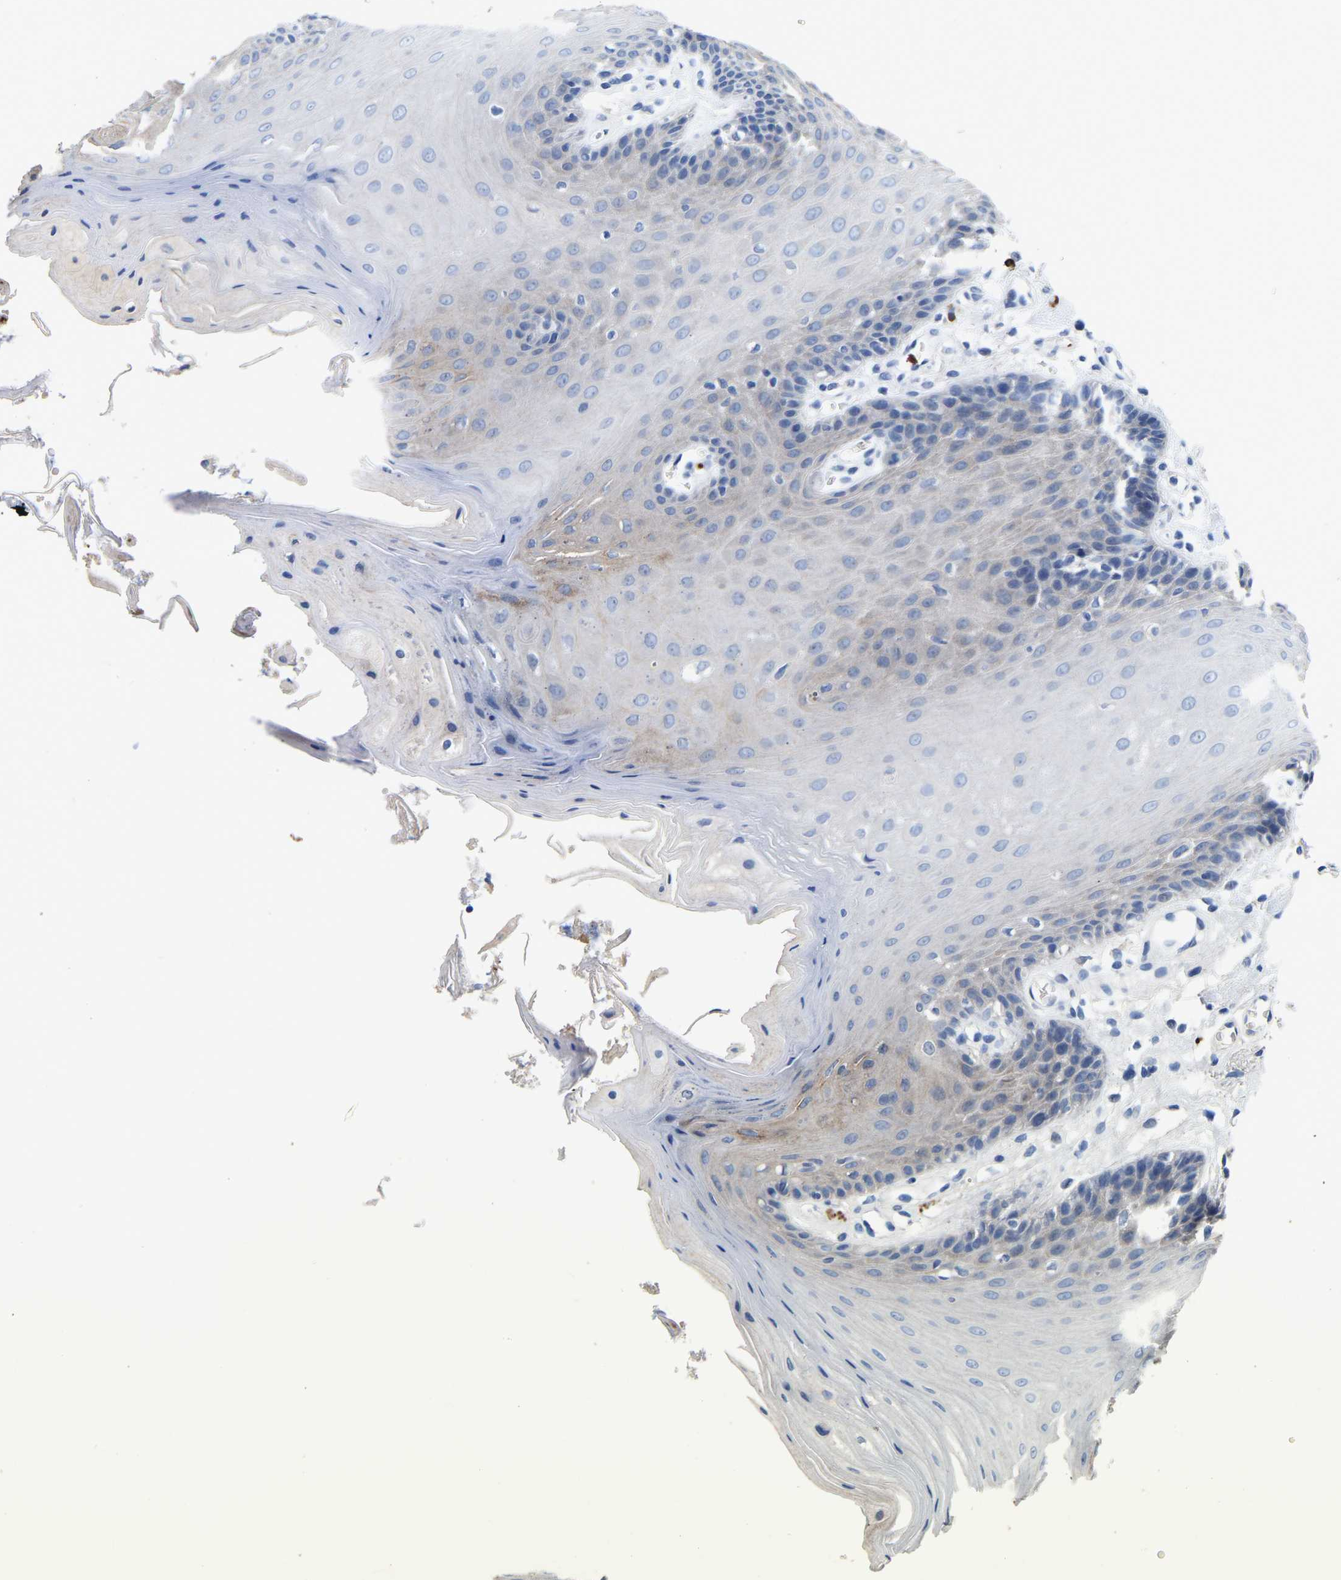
{"staining": {"intensity": "weak", "quantity": "<25%", "location": "cytoplasmic/membranous"}, "tissue": "oral mucosa", "cell_type": "Squamous epithelial cells", "image_type": "normal", "snomed": [{"axis": "morphology", "description": "Normal tissue, NOS"}, {"axis": "morphology", "description": "Squamous cell carcinoma, NOS"}, {"axis": "topography", "description": "Oral tissue"}, {"axis": "topography", "description": "Head-Neck"}], "caption": "Immunohistochemistry (IHC) of unremarkable human oral mucosa displays no positivity in squamous epithelial cells.", "gene": "RAB27B", "patient": {"sex": "male", "age": 71}}